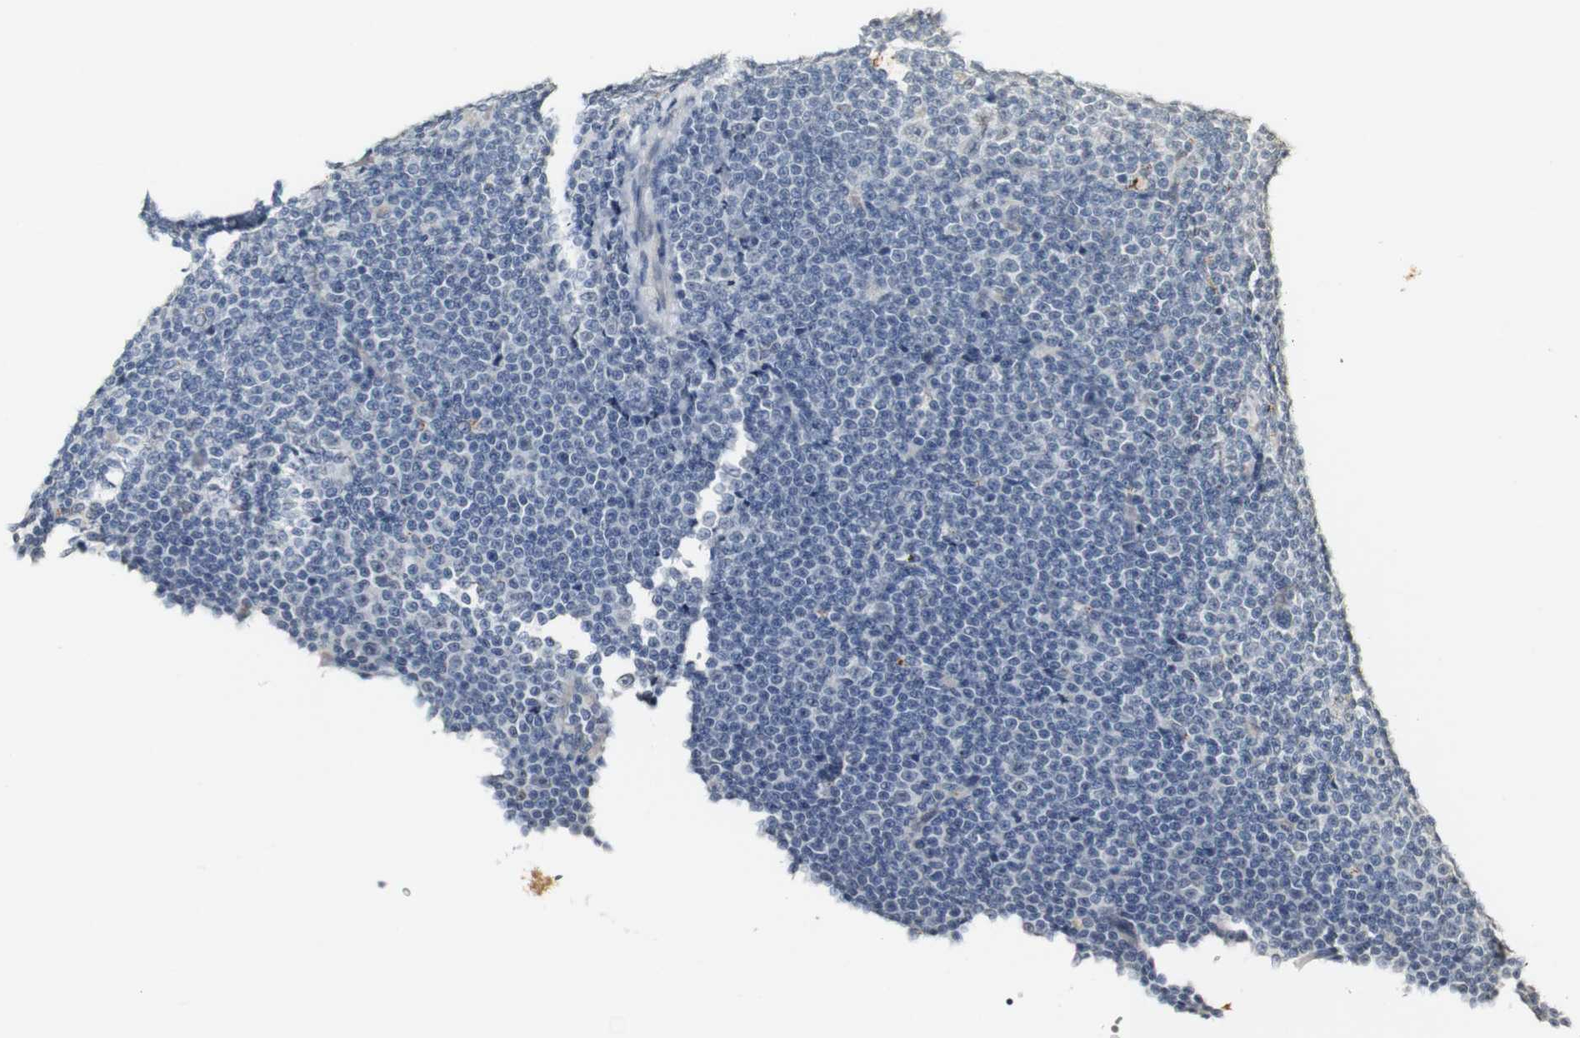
{"staining": {"intensity": "negative", "quantity": "none", "location": "none"}, "tissue": "lymphoma", "cell_type": "Tumor cells", "image_type": "cancer", "snomed": [{"axis": "morphology", "description": "Malignant lymphoma, non-Hodgkin's type, Low grade"}, {"axis": "topography", "description": "Lymph node"}], "caption": "This is an immunohistochemistry histopathology image of malignant lymphoma, non-Hodgkin's type (low-grade). There is no expression in tumor cells.", "gene": "SYT7", "patient": {"sex": "female", "age": 67}}